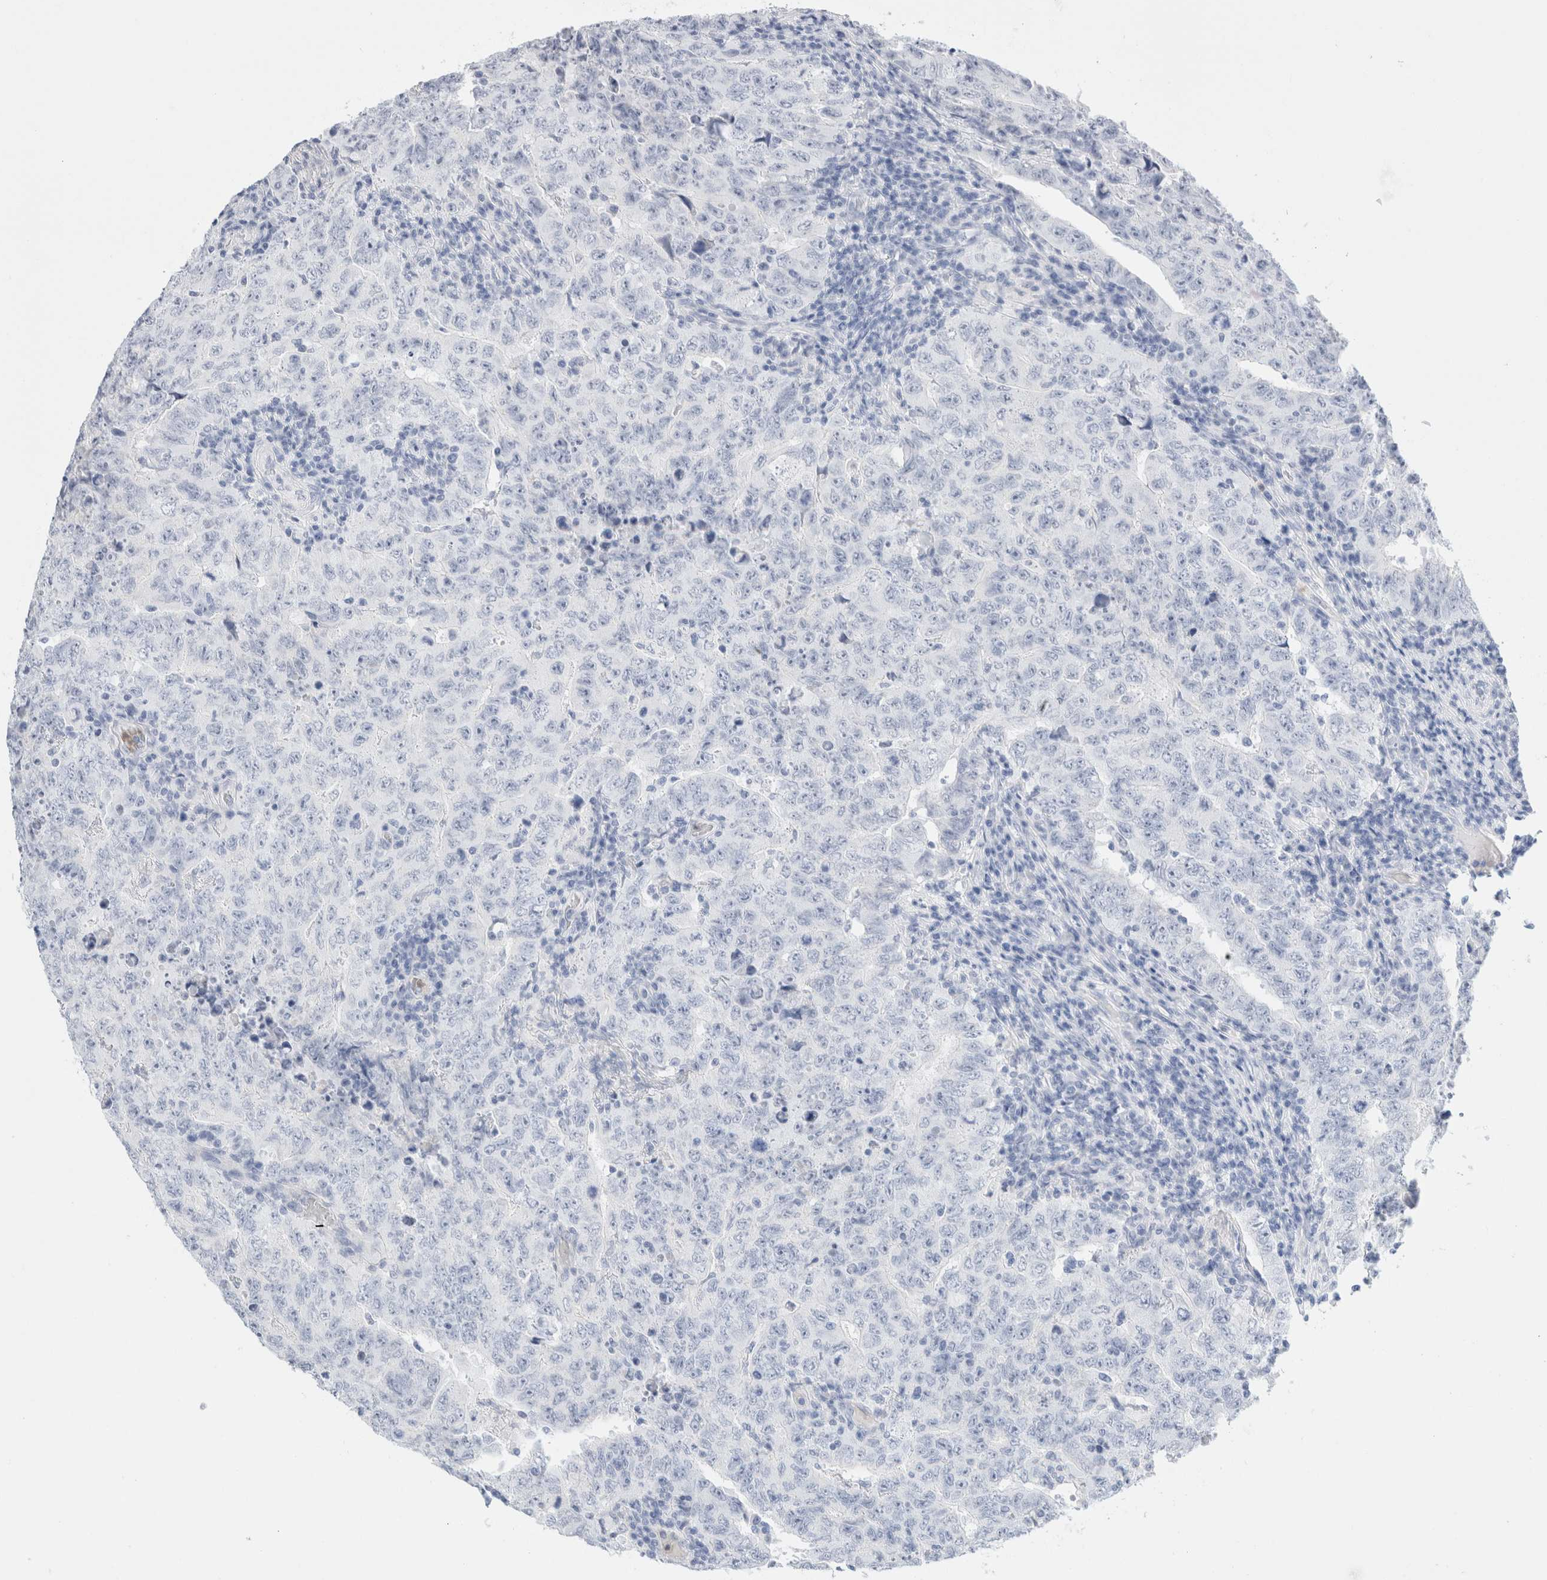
{"staining": {"intensity": "negative", "quantity": "none", "location": "none"}, "tissue": "testis cancer", "cell_type": "Tumor cells", "image_type": "cancer", "snomed": [{"axis": "morphology", "description": "Carcinoma, Embryonal, NOS"}, {"axis": "topography", "description": "Testis"}], "caption": "Embryonal carcinoma (testis) was stained to show a protein in brown. There is no significant expression in tumor cells.", "gene": "ARG1", "patient": {"sex": "male", "age": 26}}